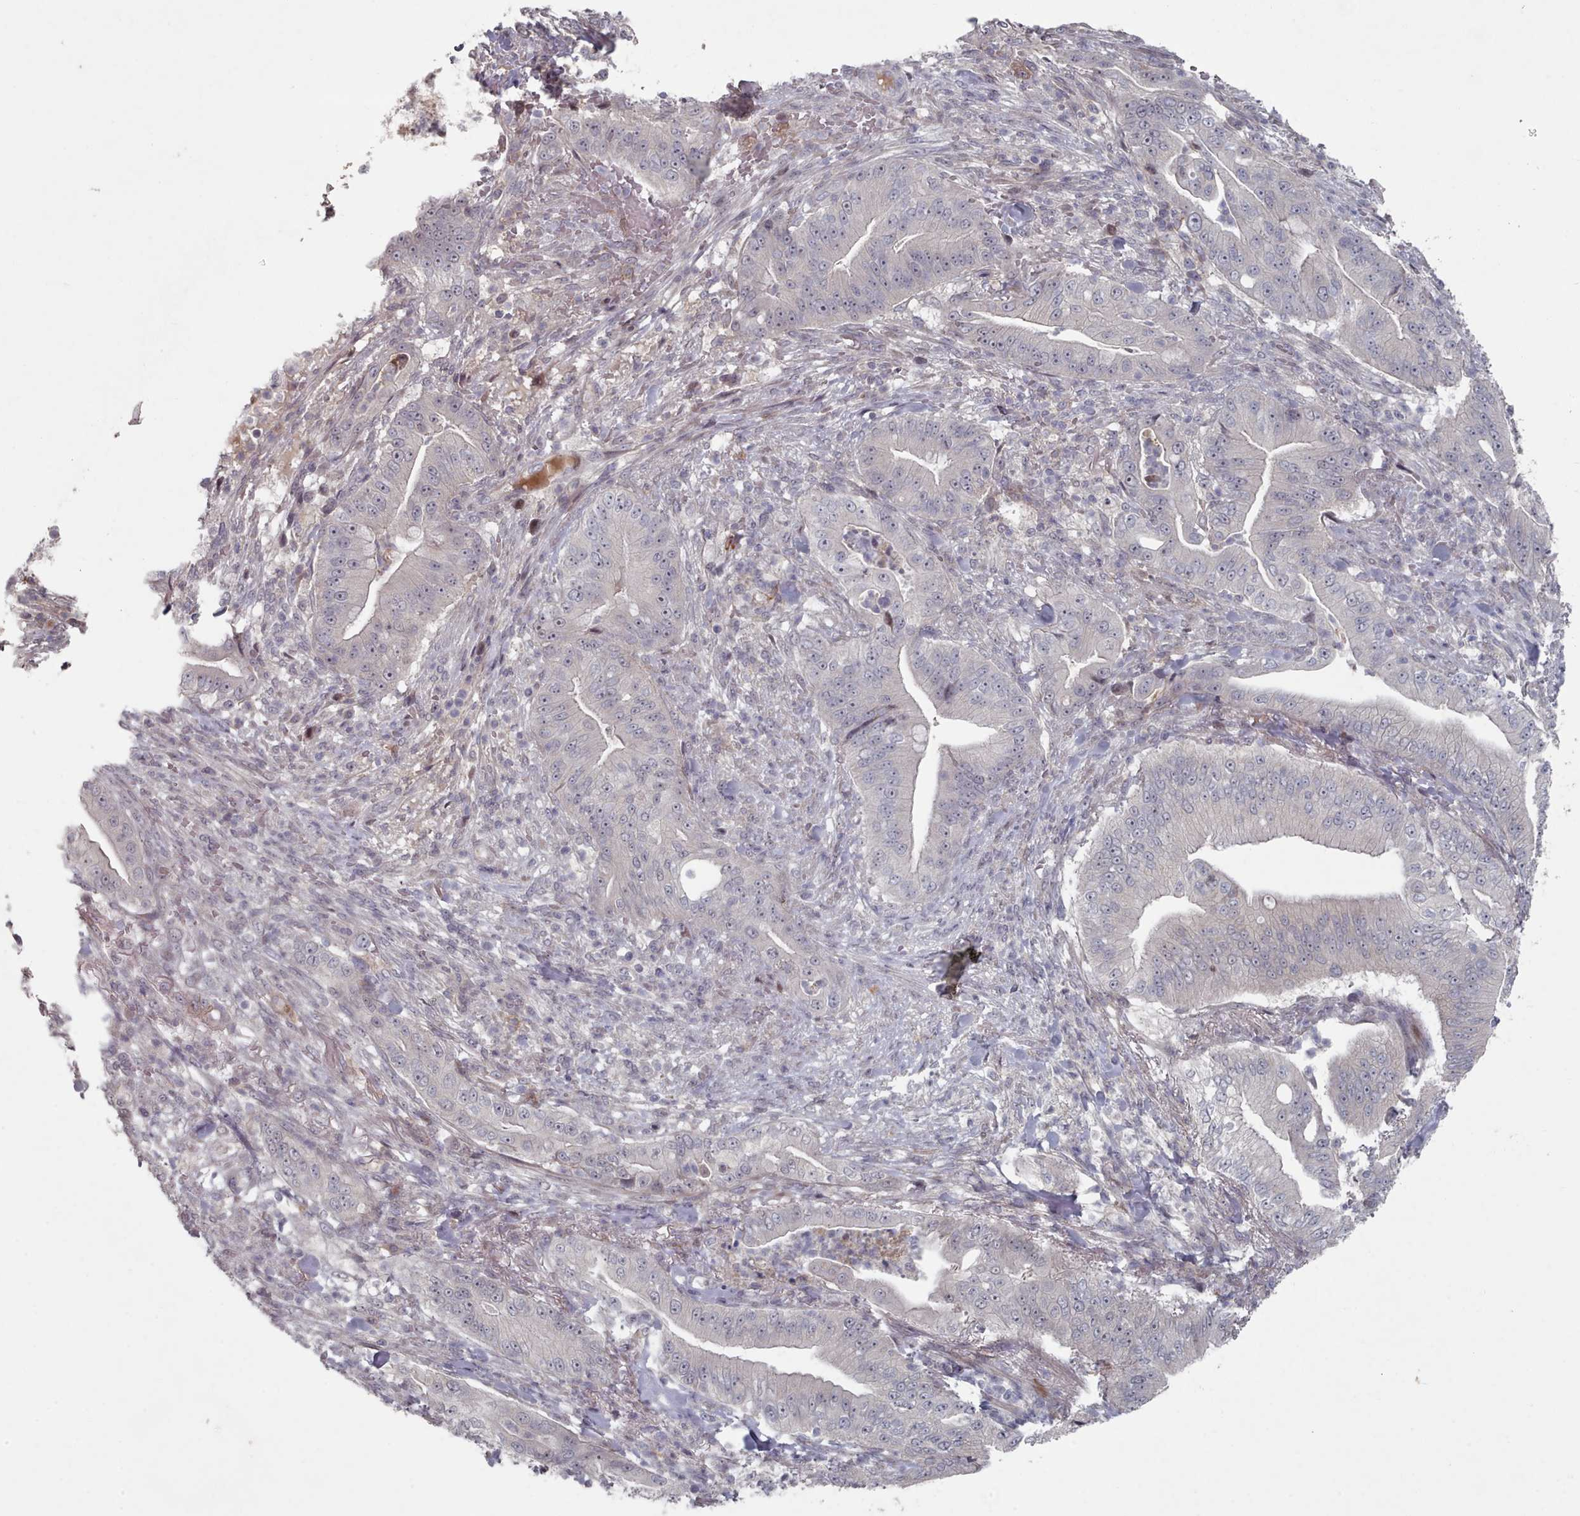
{"staining": {"intensity": "negative", "quantity": "none", "location": "none"}, "tissue": "pancreatic cancer", "cell_type": "Tumor cells", "image_type": "cancer", "snomed": [{"axis": "morphology", "description": "Adenocarcinoma, NOS"}, {"axis": "topography", "description": "Pancreas"}], "caption": "Immunohistochemistry histopathology image of pancreatic cancer (adenocarcinoma) stained for a protein (brown), which demonstrates no staining in tumor cells.", "gene": "COL8A2", "patient": {"sex": "male", "age": 71}}